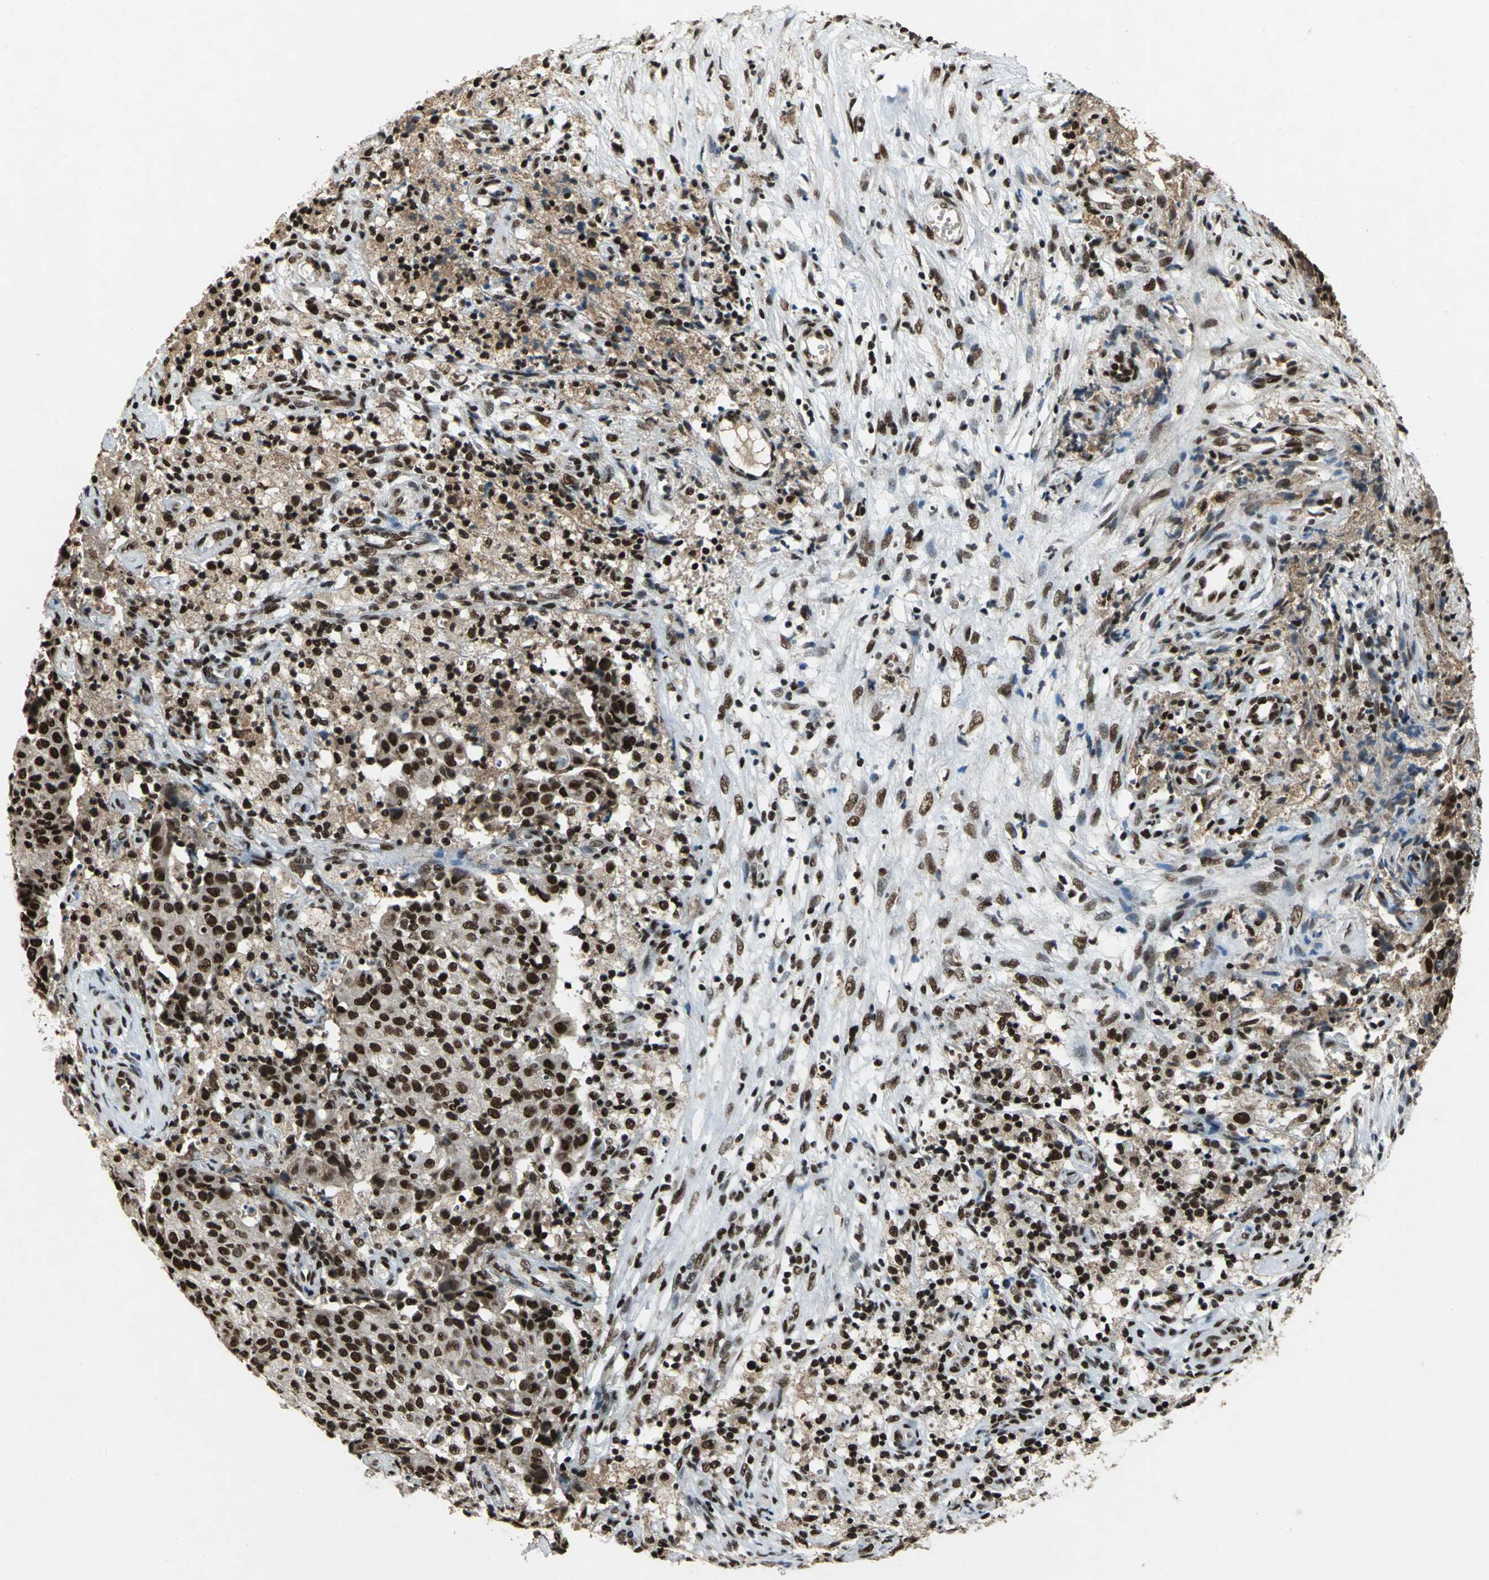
{"staining": {"intensity": "strong", "quantity": ">75%", "location": "nuclear"}, "tissue": "ovarian cancer", "cell_type": "Tumor cells", "image_type": "cancer", "snomed": [{"axis": "morphology", "description": "Carcinoma, endometroid"}, {"axis": "topography", "description": "Ovary"}], "caption": "Ovarian cancer (endometroid carcinoma) stained for a protein demonstrates strong nuclear positivity in tumor cells. Nuclei are stained in blue.", "gene": "MTA2", "patient": {"sex": "female", "age": 42}}